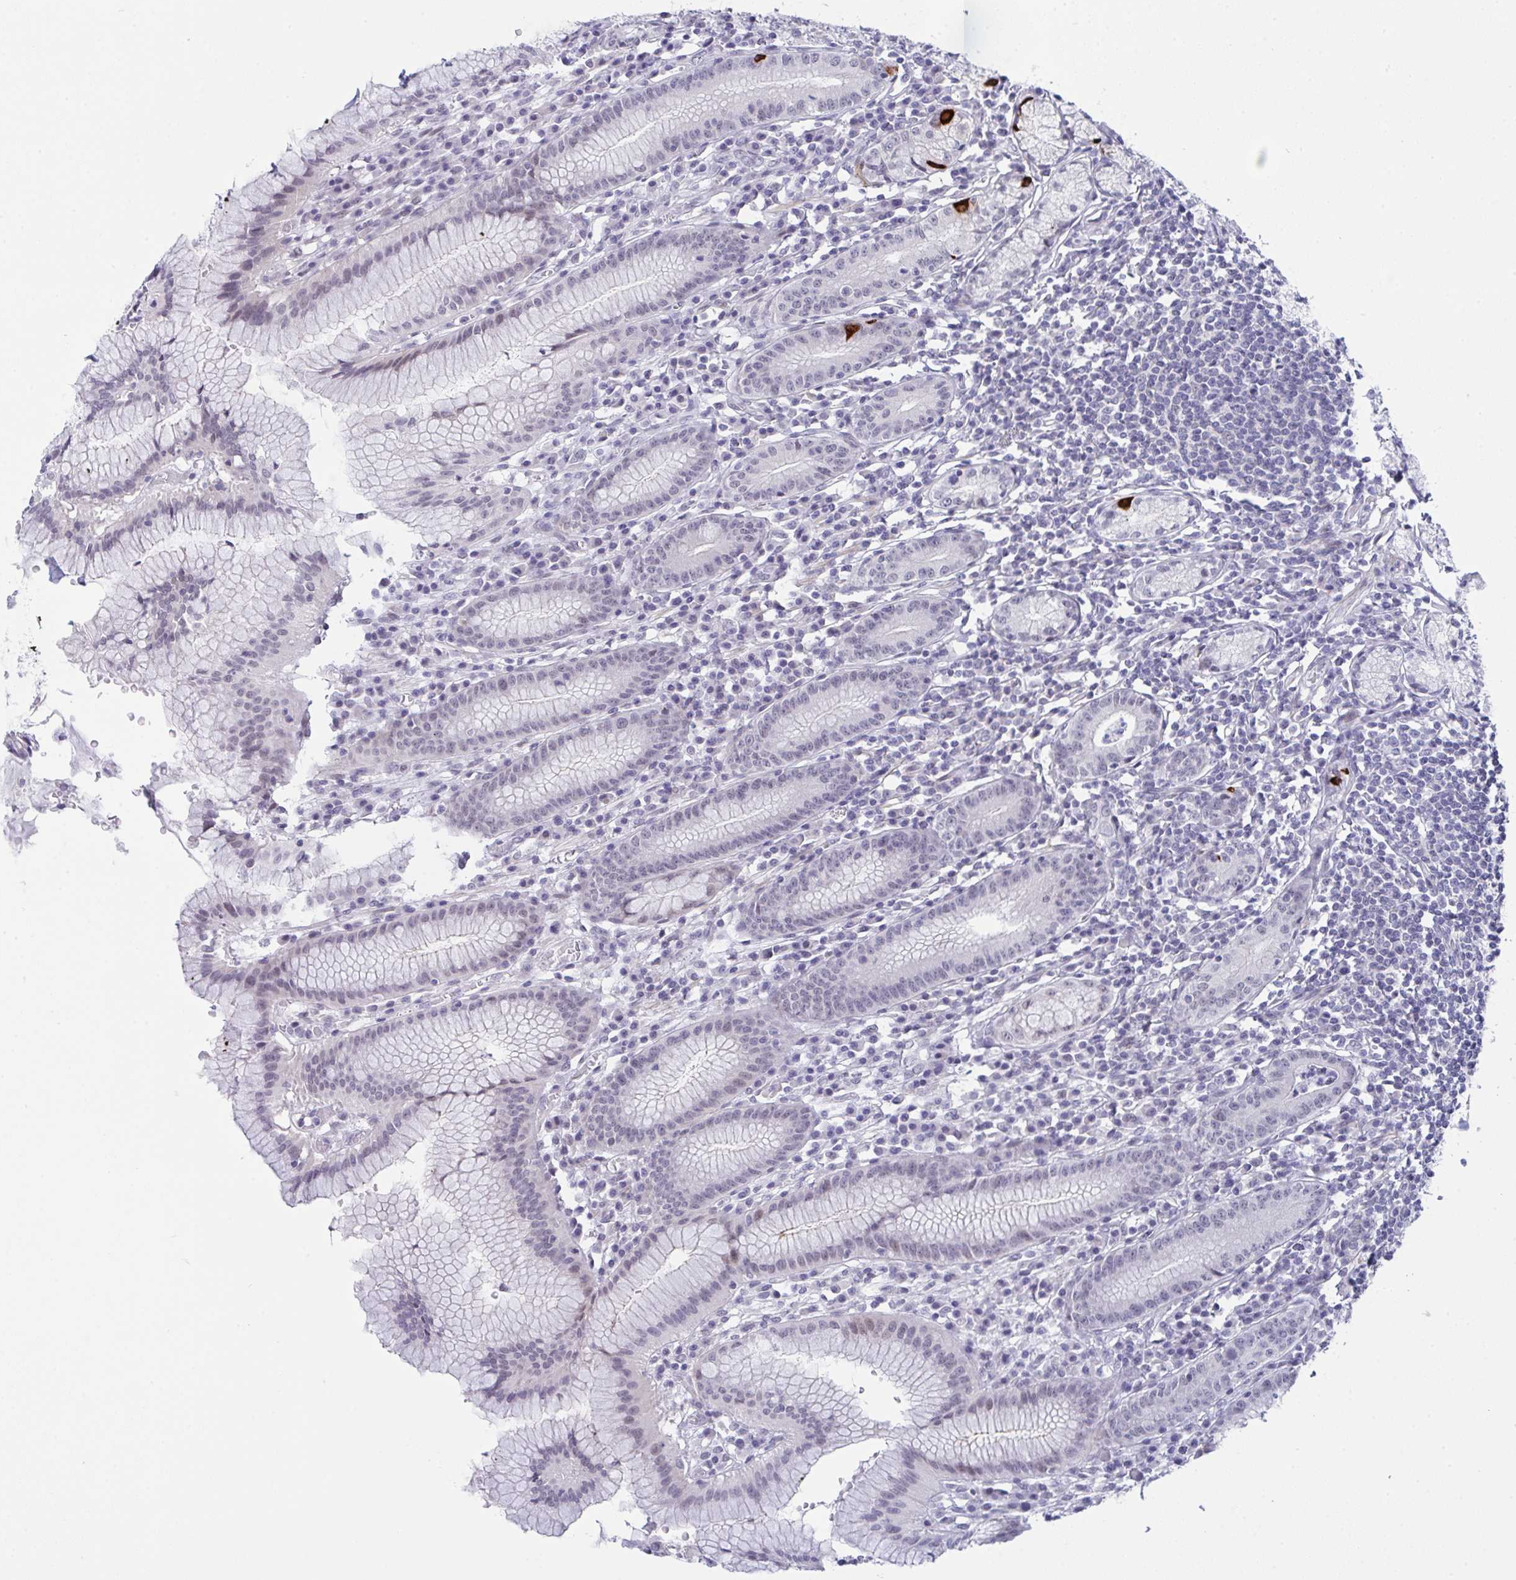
{"staining": {"intensity": "strong", "quantity": "<25%", "location": "cytoplasmic/membranous"}, "tissue": "stomach", "cell_type": "Glandular cells", "image_type": "normal", "snomed": [{"axis": "morphology", "description": "Normal tissue, NOS"}, {"axis": "topography", "description": "Stomach"}], "caption": "This histopathology image demonstrates immunohistochemistry (IHC) staining of benign human stomach, with medium strong cytoplasmic/membranous positivity in approximately <25% of glandular cells.", "gene": "FBXL22", "patient": {"sex": "male", "age": 55}}